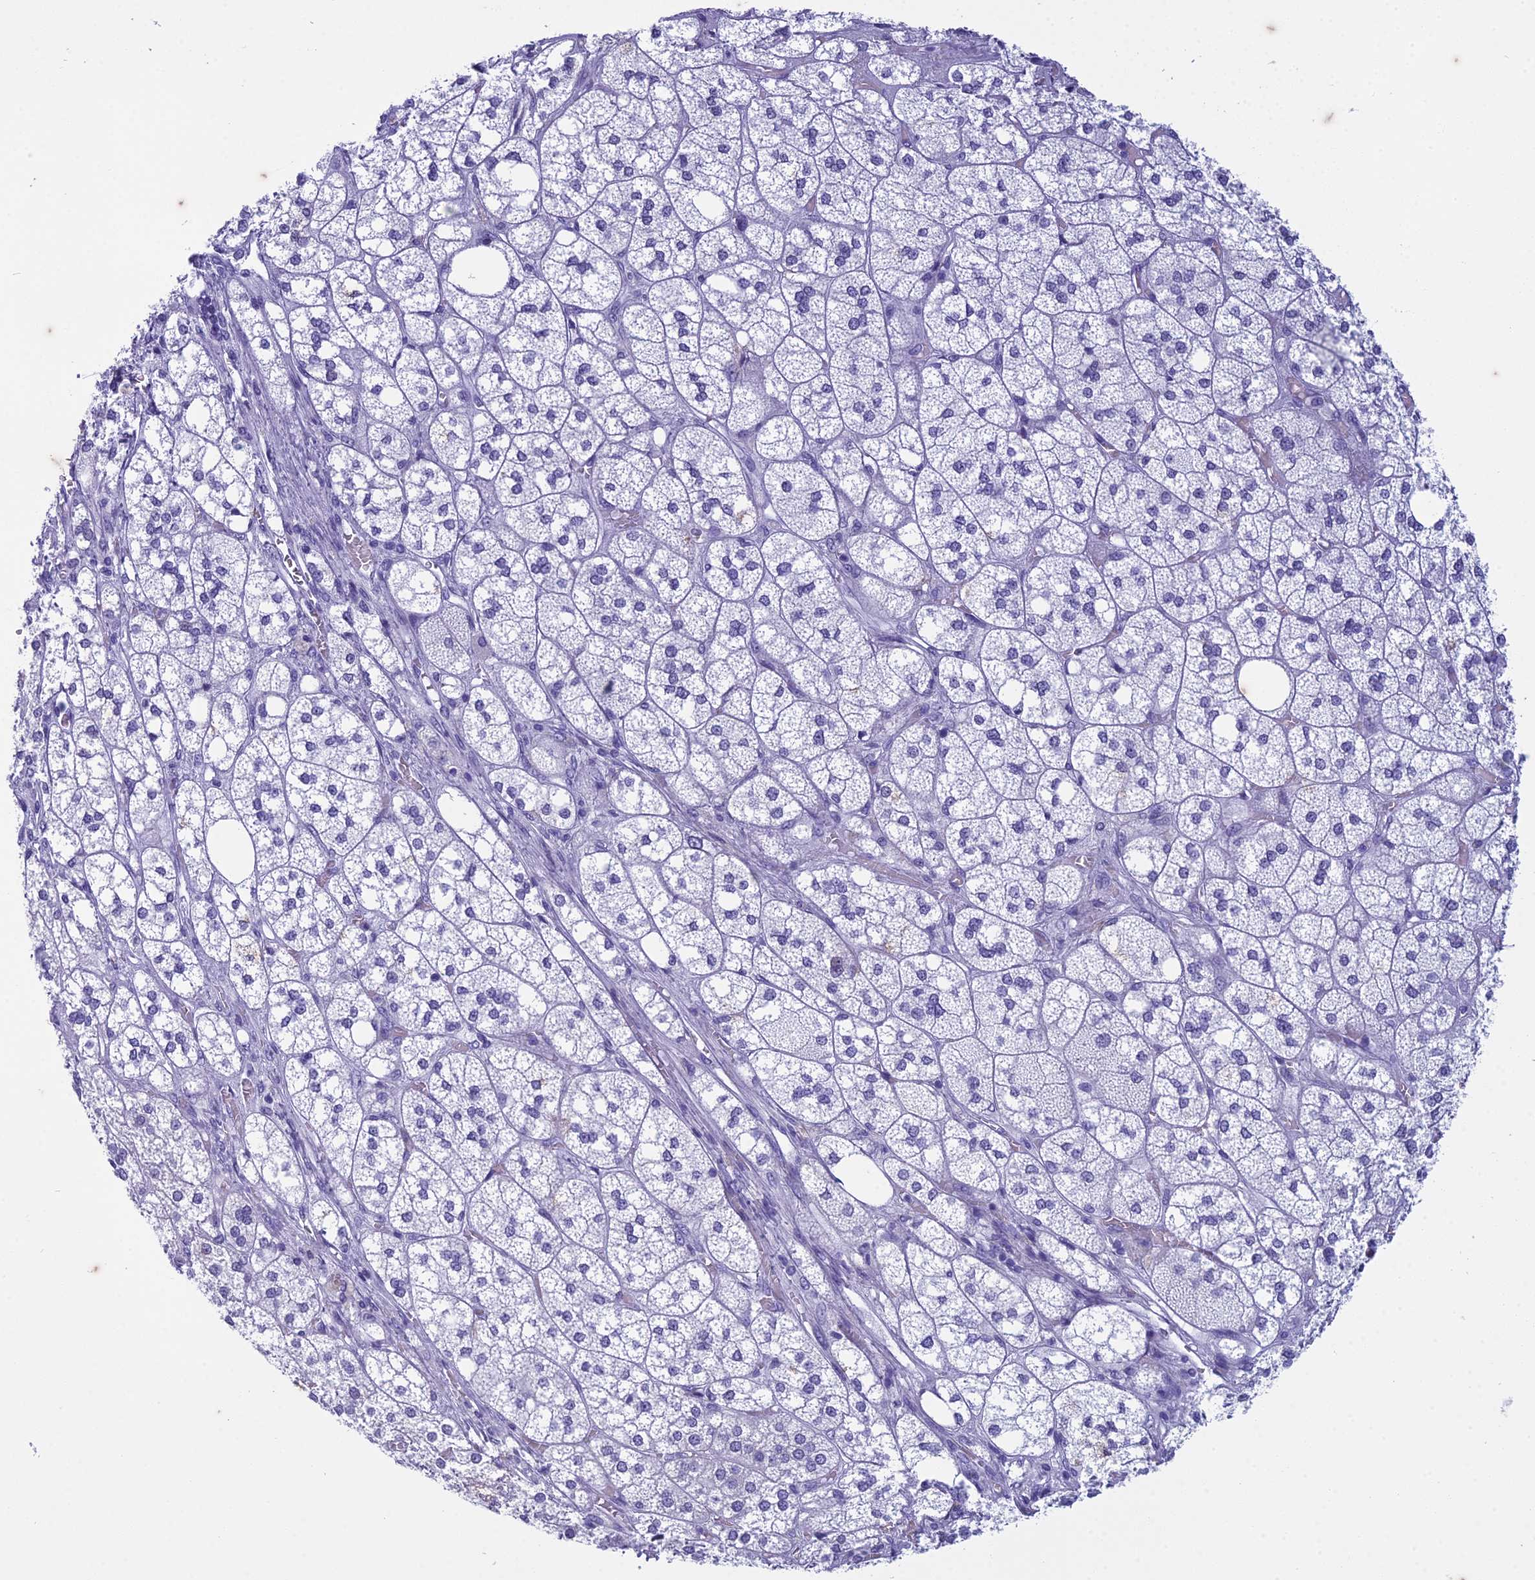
{"staining": {"intensity": "negative", "quantity": "none", "location": "none"}, "tissue": "adrenal gland", "cell_type": "Glandular cells", "image_type": "normal", "snomed": [{"axis": "morphology", "description": "Normal tissue, NOS"}, {"axis": "topography", "description": "Adrenal gland"}], "caption": "High power microscopy micrograph of an IHC histopathology image of normal adrenal gland, revealing no significant expression in glandular cells.", "gene": "HMGB4", "patient": {"sex": "male", "age": 61}}